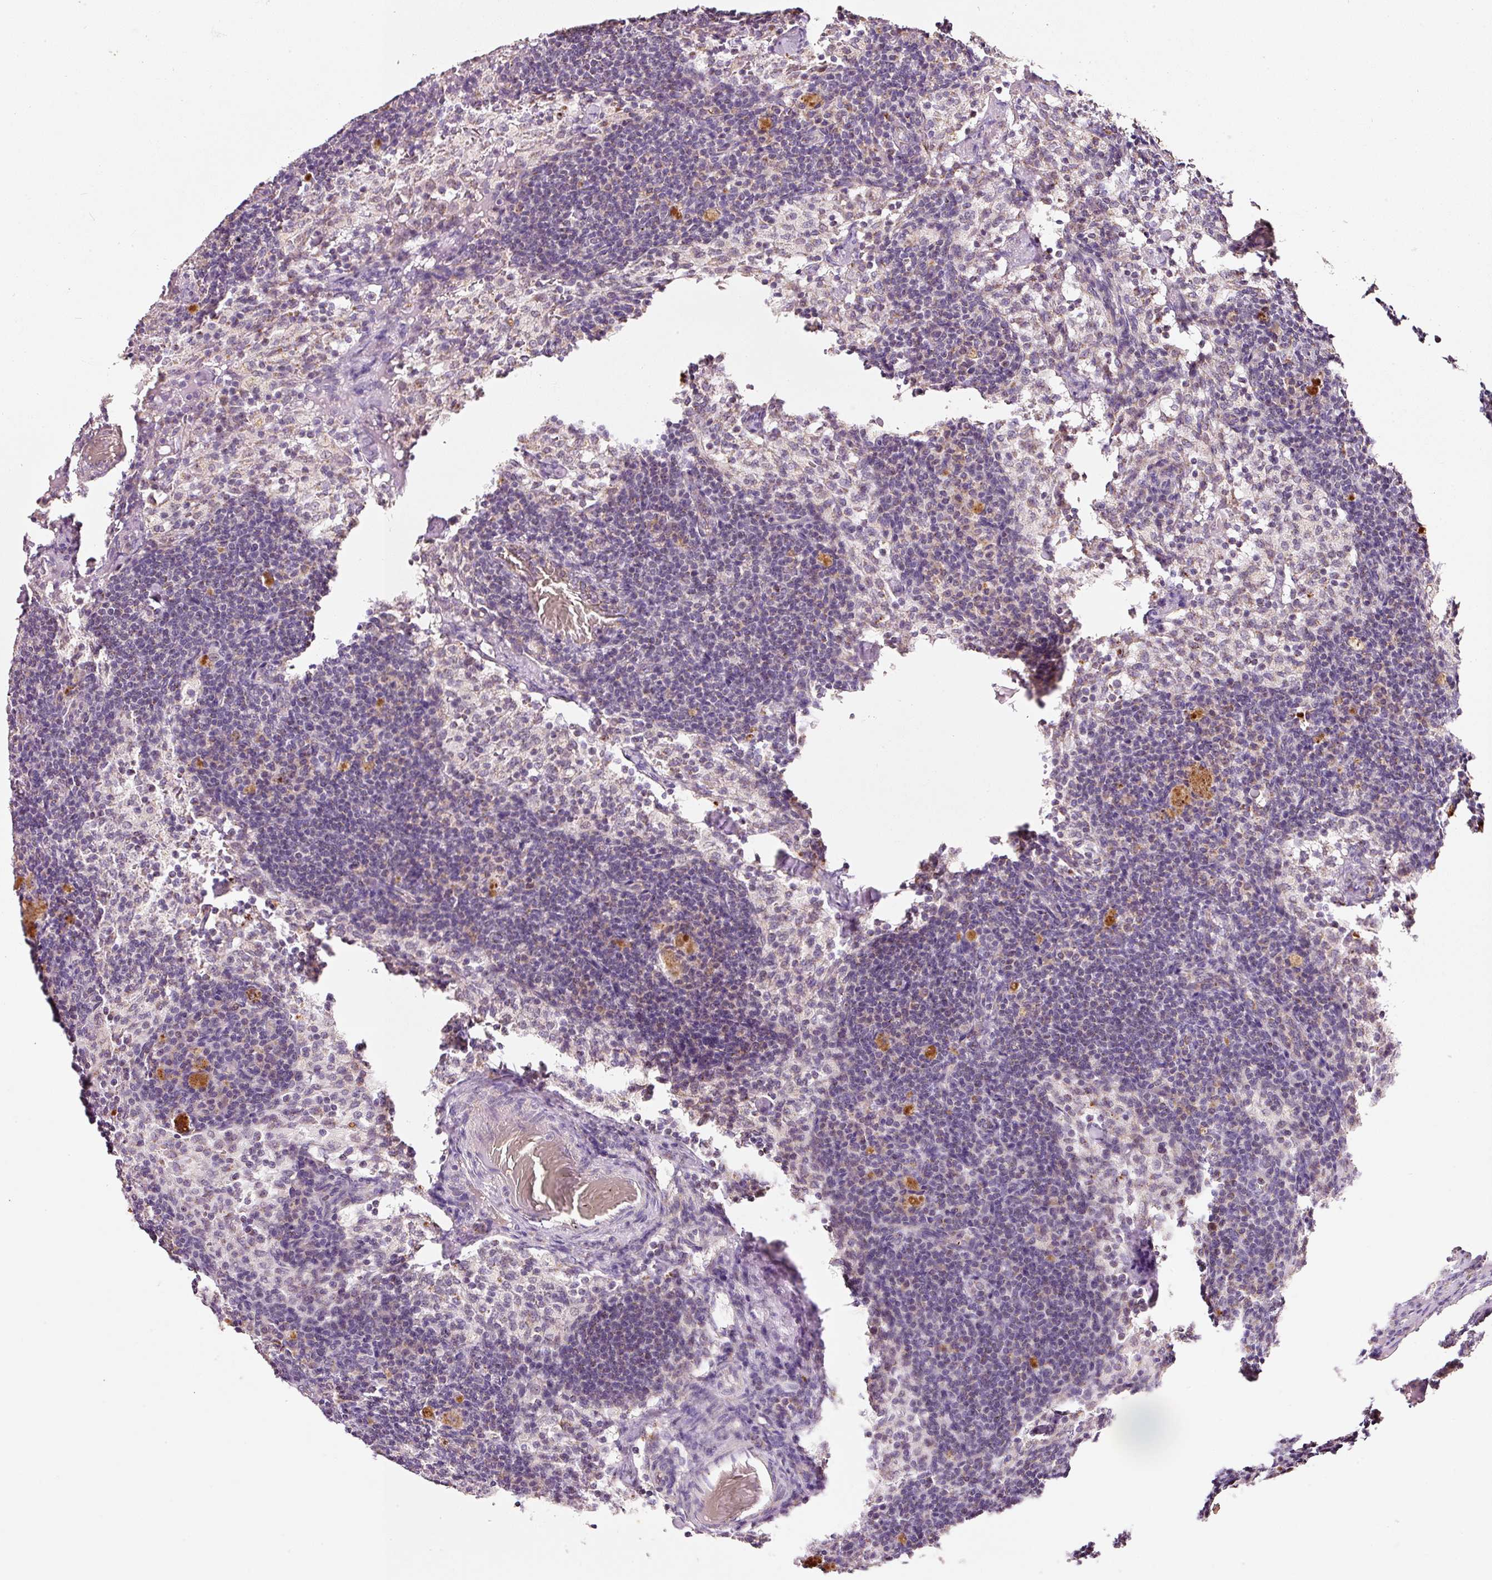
{"staining": {"intensity": "moderate", "quantity": "25%-75%", "location": "cytoplasmic/membranous"}, "tissue": "lymph node", "cell_type": "Germinal center cells", "image_type": "normal", "snomed": [{"axis": "morphology", "description": "Normal tissue, NOS"}, {"axis": "topography", "description": "Lymph node"}], "caption": "Protein staining displays moderate cytoplasmic/membranous positivity in about 25%-75% of germinal center cells in benign lymph node. The protein is shown in brown color, while the nuclei are stained blue.", "gene": "ZNF460", "patient": {"sex": "male", "age": 49}}